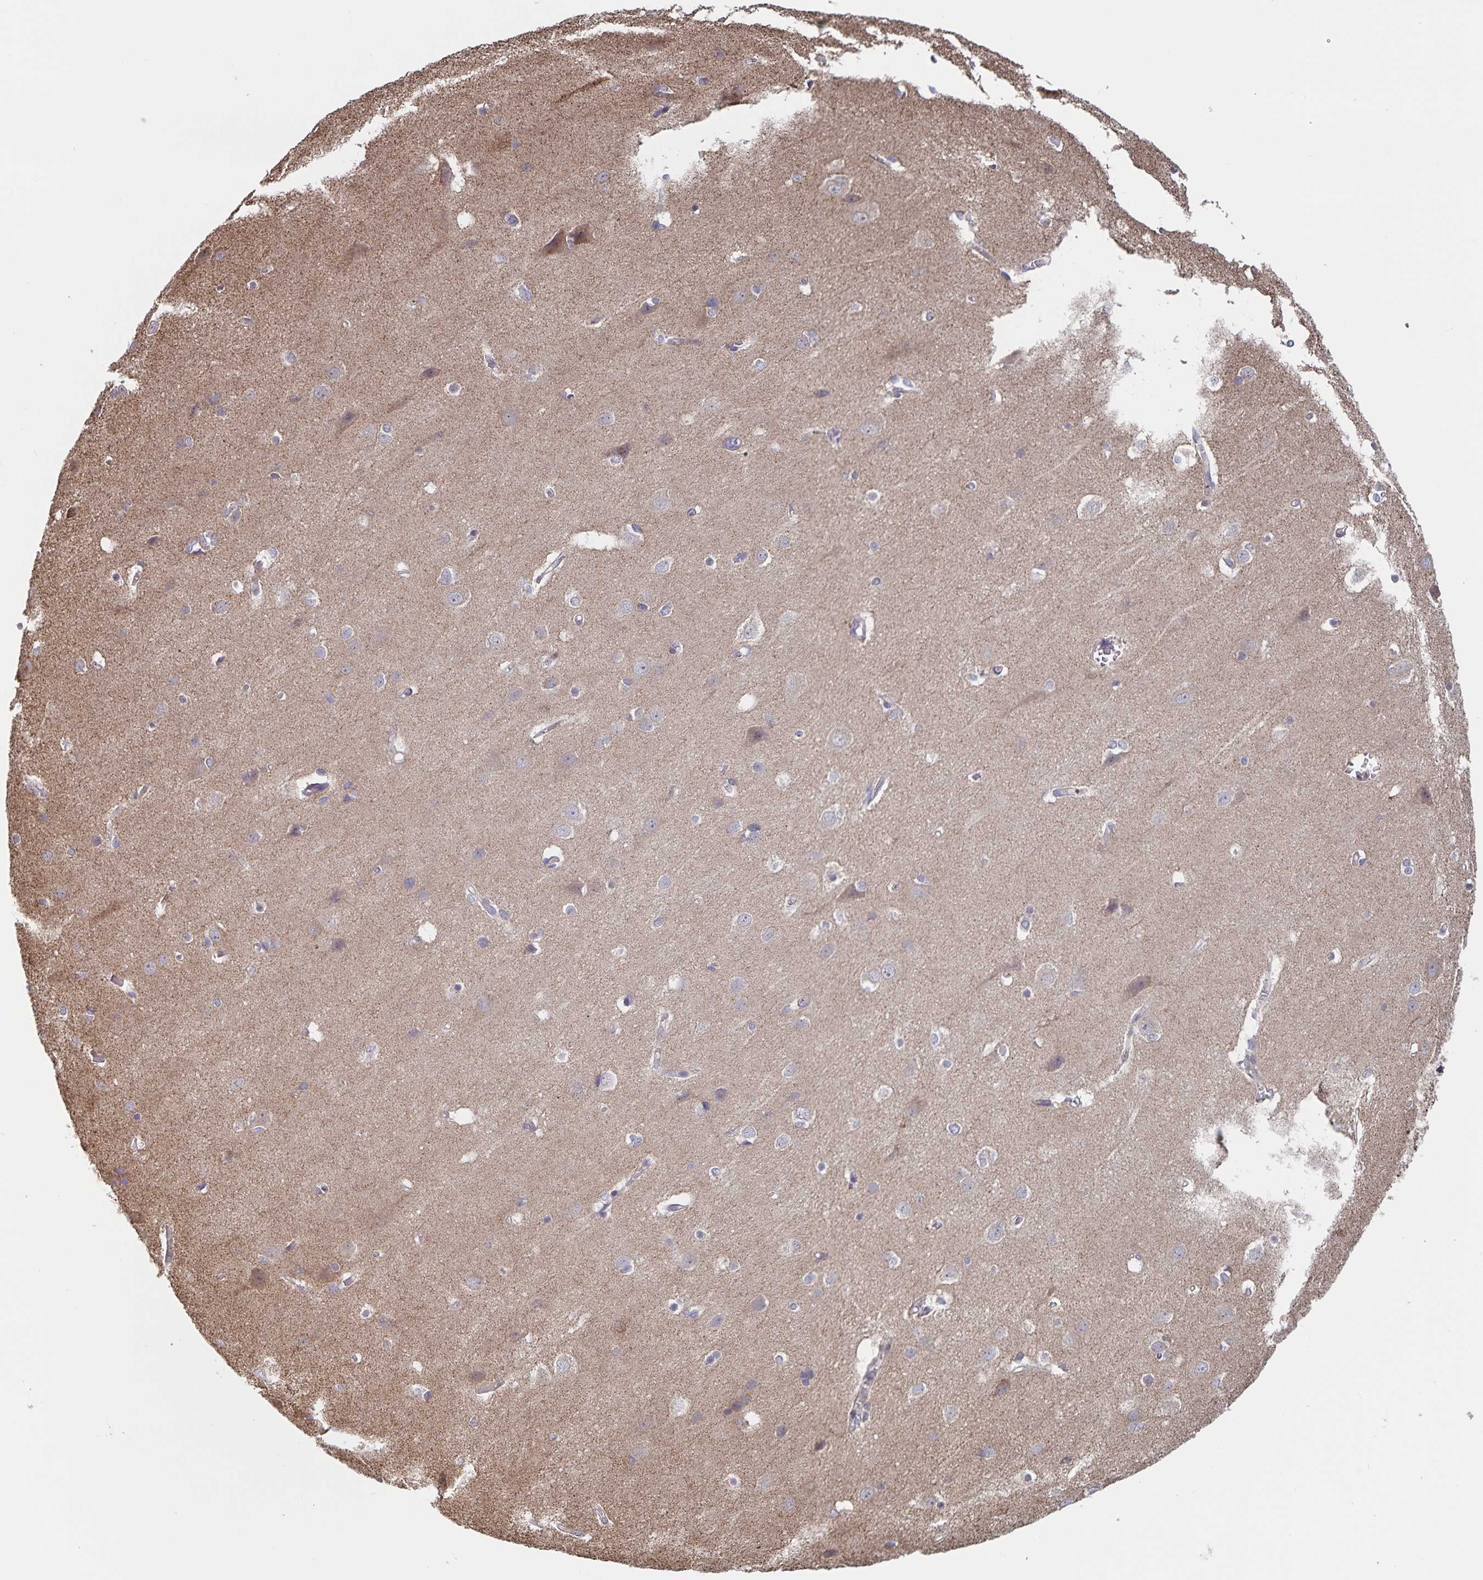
{"staining": {"intensity": "negative", "quantity": "none", "location": "none"}, "tissue": "cerebral cortex", "cell_type": "Endothelial cells", "image_type": "normal", "snomed": [{"axis": "morphology", "description": "Normal tissue, NOS"}, {"axis": "topography", "description": "Cerebral cortex"}], "caption": "Endothelial cells are negative for protein expression in benign human cerebral cortex. (IHC, brightfield microscopy, high magnification).", "gene": "ACACA", "patient": {"sex": "male", "age": 37}}